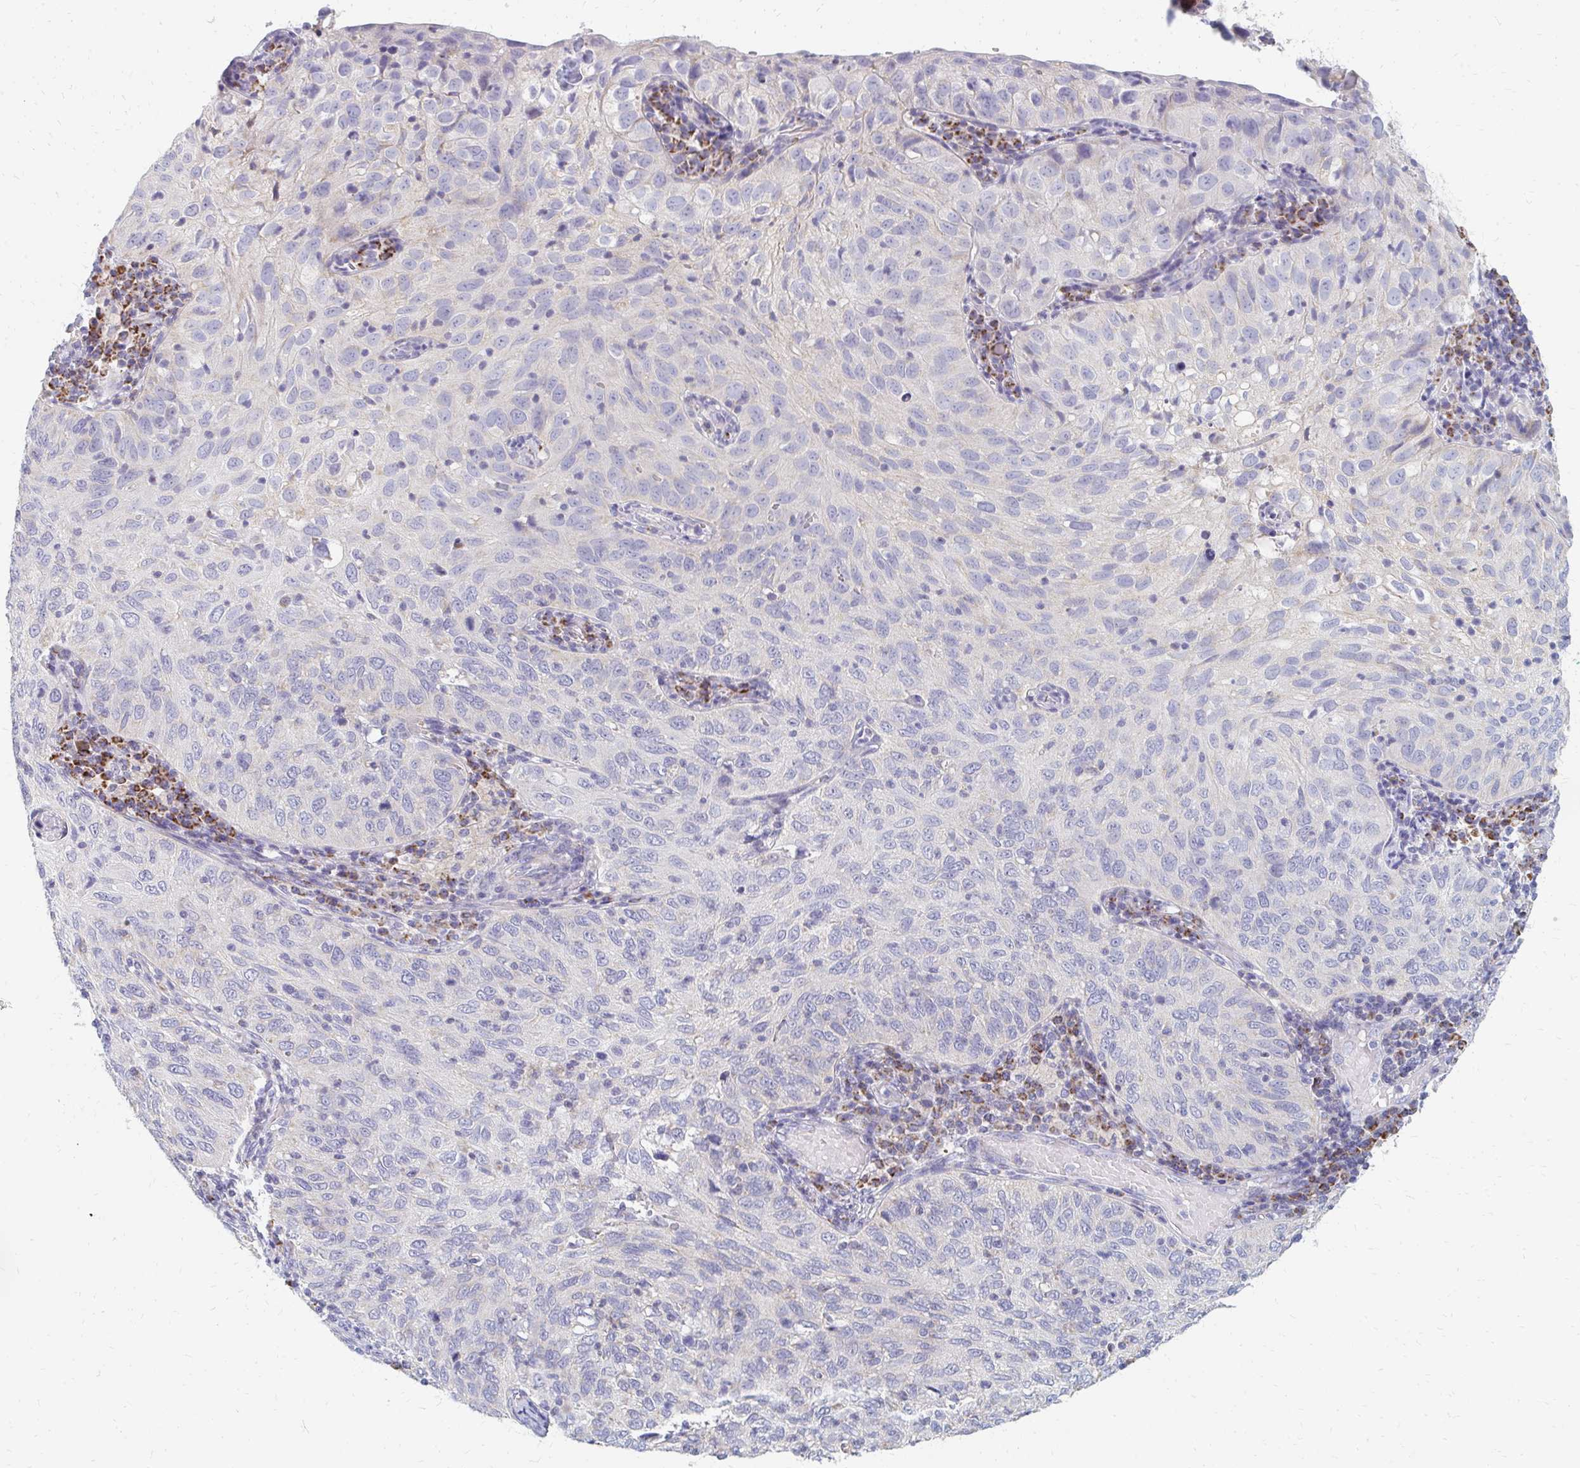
{"staining": {"intensity": "negative", "quantity": "none", "location": "none"}, "tissue": "cervical cancer", "cell_type": "Tumor cells", "image_type": "cancer", "snomed": [{"axis": "morphology", "description": "Squamous cell carcinoma, NOS"}, {"axis": "topography", "description": "Cervix"}], "caption": "Tumor cells show no significant protein staining in cervical squamous cell carcinoma.", "gene": "OR10V1", "patient": {"sex": "female", "age": 52}}